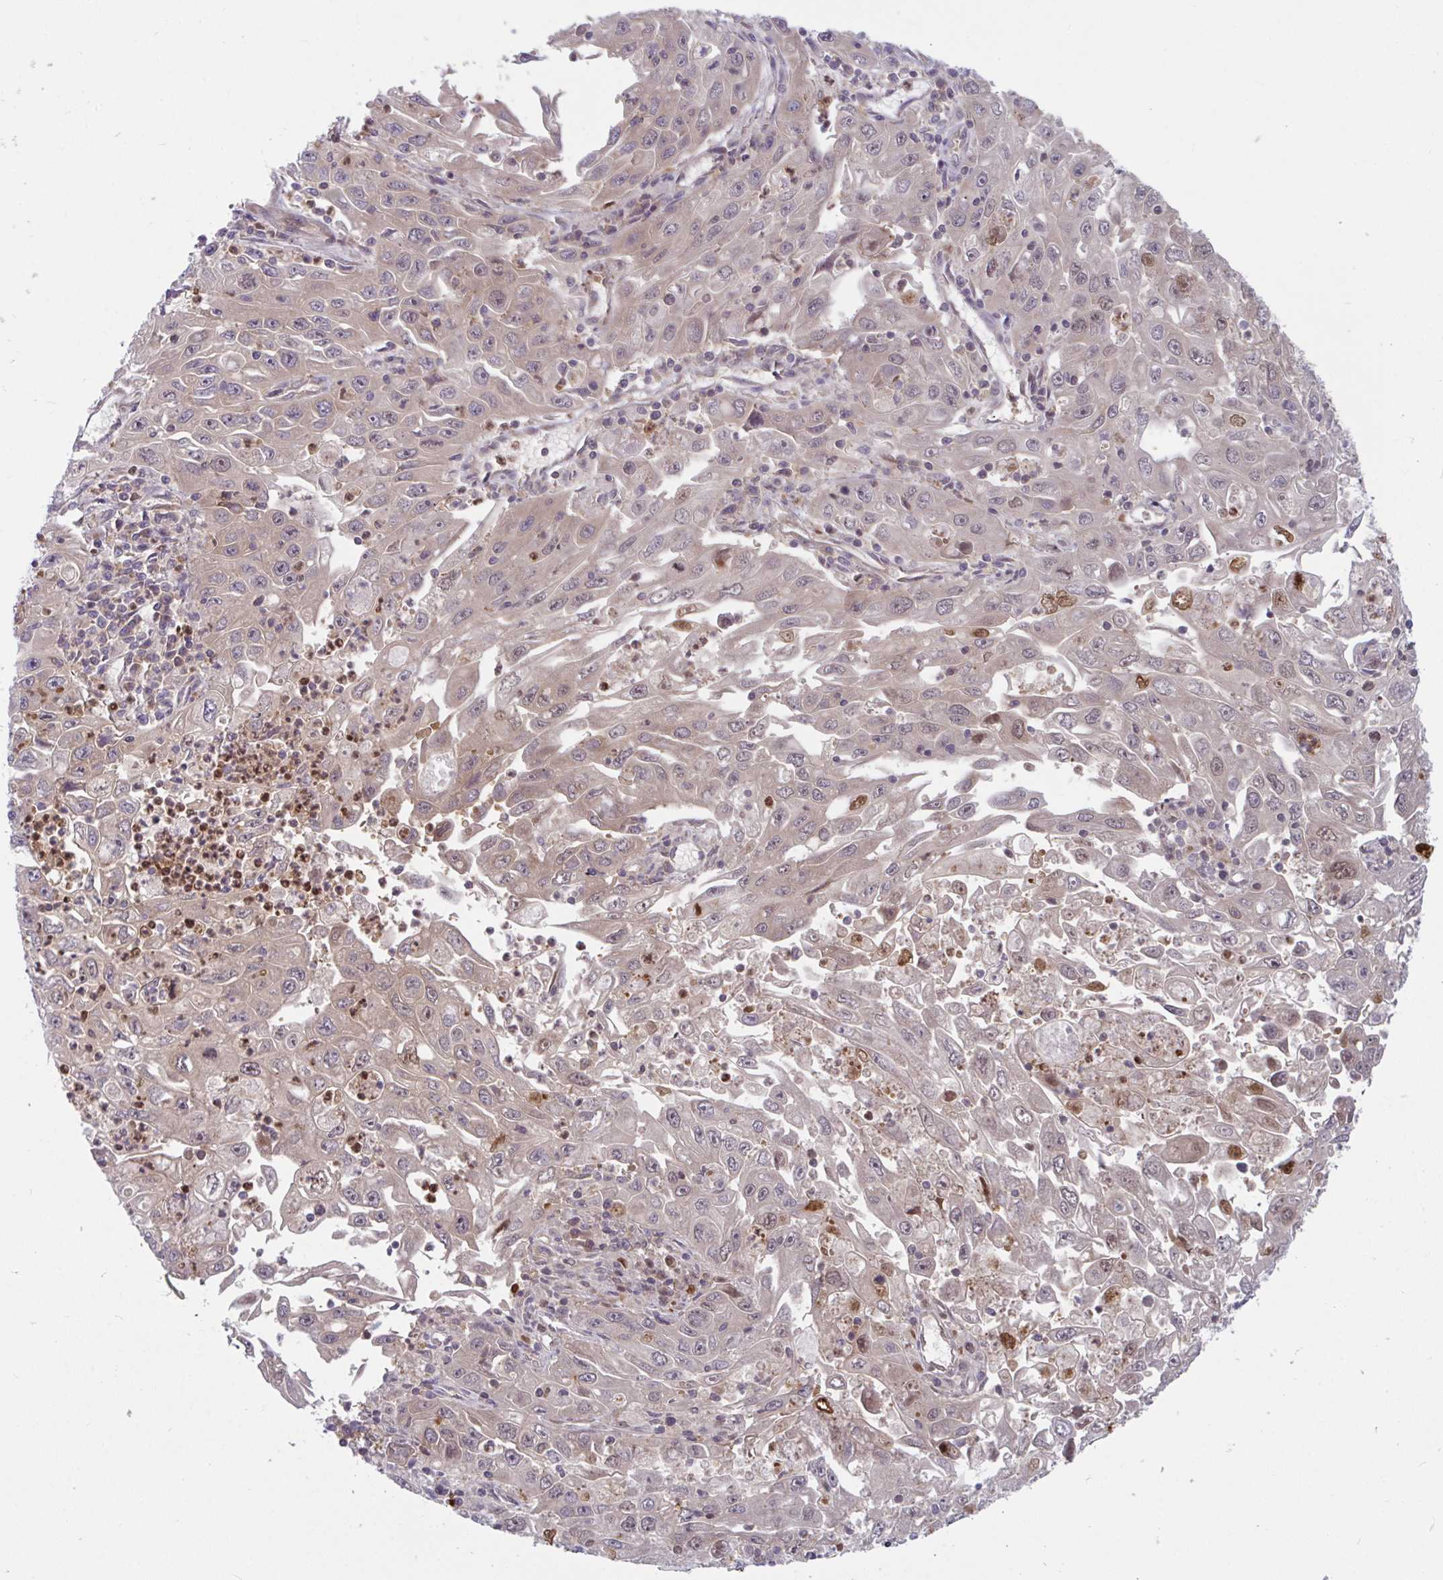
{"staining": {"intensity": "moderate", "quantity": "25%-75%", "location": "cytoplasmic/membranous,nuclear"}, "tissue": "endometrial cancer", "cell_type": "Tumor cells", "image_type": "cancer", "snomed": [{"axis": "morphology", "description": "Adenocarcinoma, NOS"}, {"axis": "topography", "description": "Uterus"}], "caption": "Protein expression by immunohistochemistry (IHC) shows moderate cytoplasmic/membranous and nuclear expression in about 25%-75% of tumor cells in endometrial cancer (adenocarcinoma).", "gene": "LMNTD2", "patient": {"sex": "female", "age": 62}}